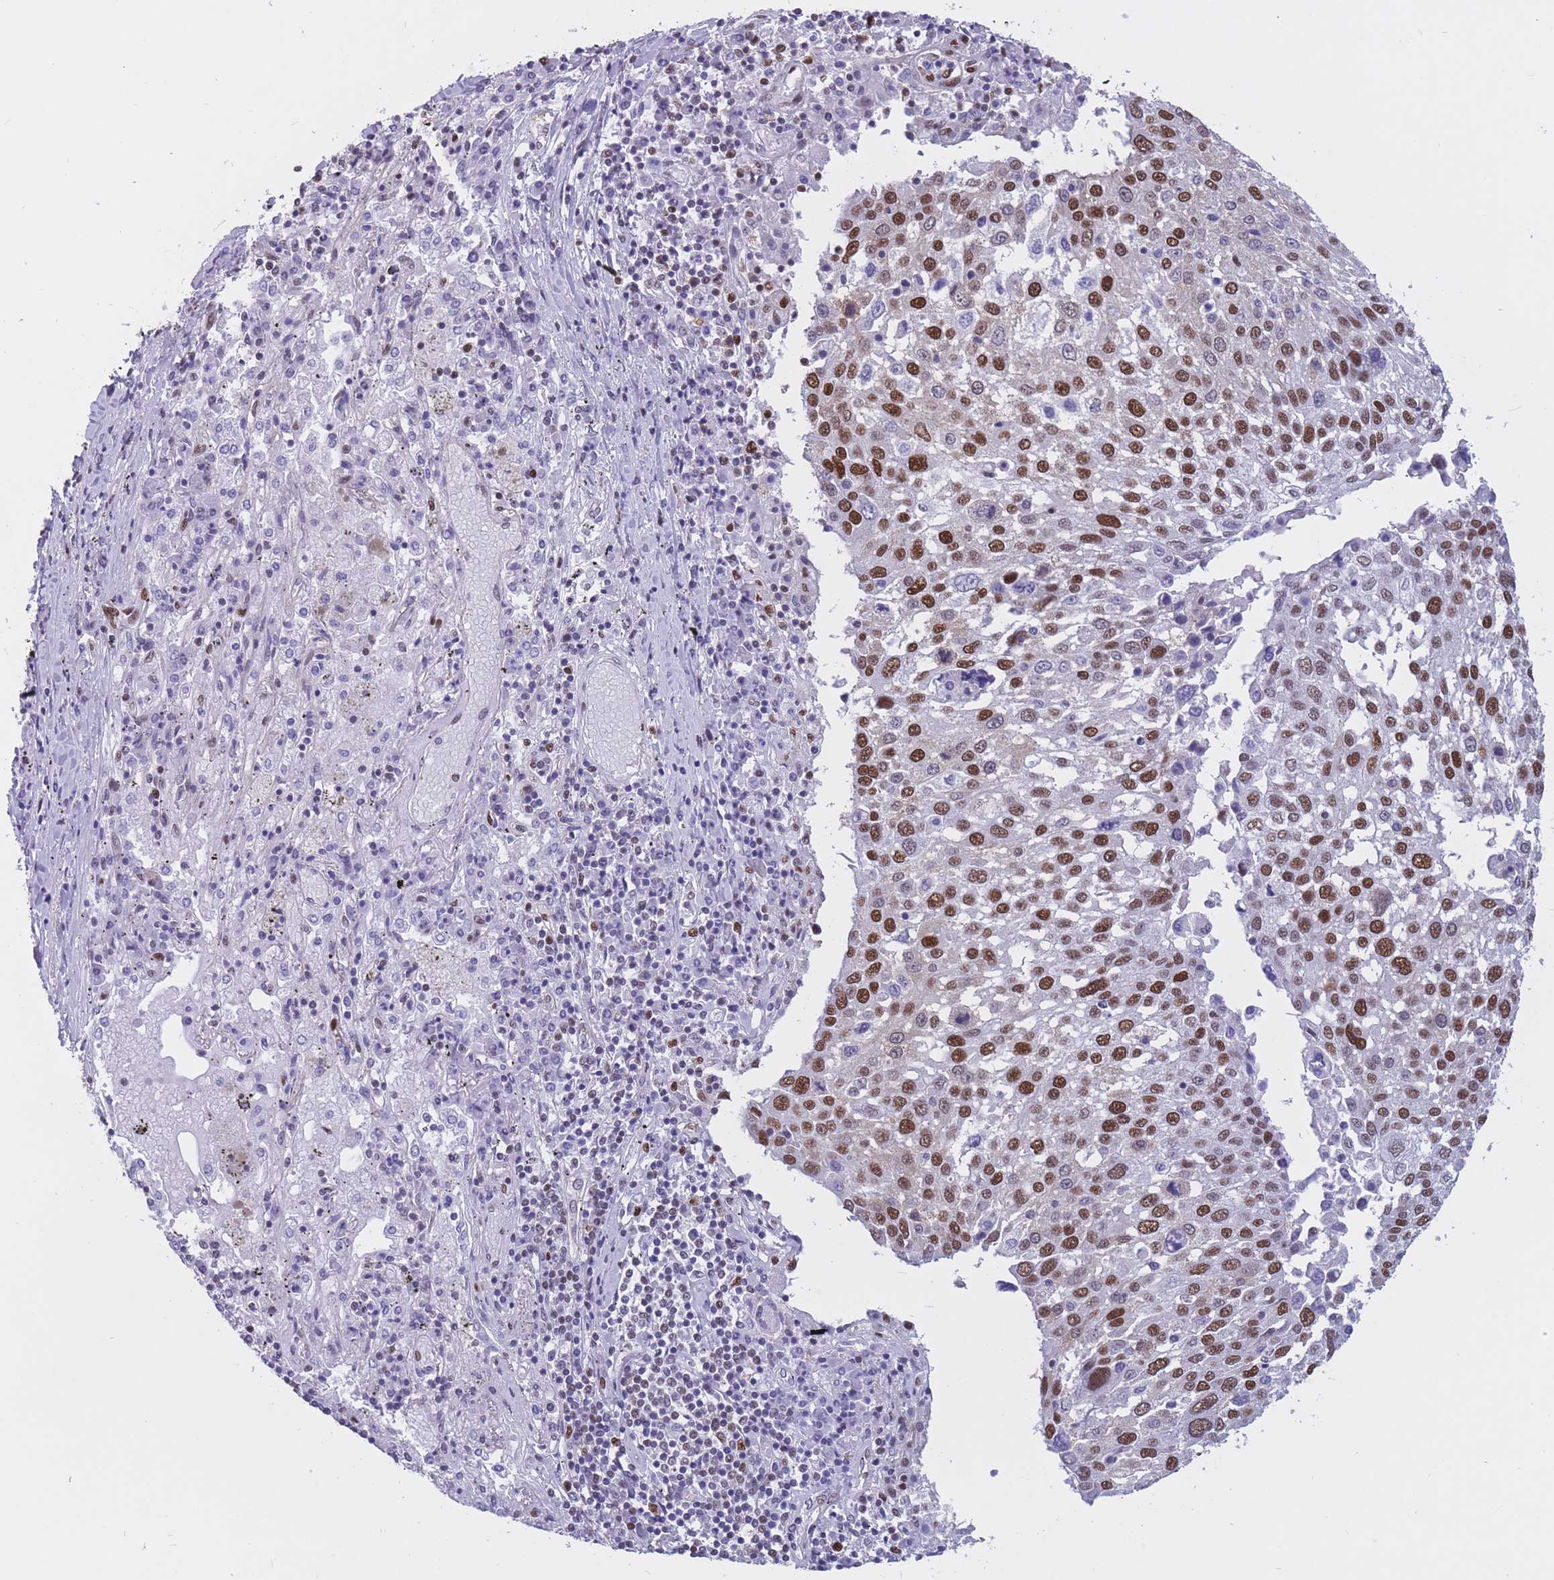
{"staining": {"intensity": "strong", "quantity": ">75%", "location": "nuclear"}, "tissue": "lung cancer", "cell_type": "Tumor cells", "image_type": "cancer", "snomed": [{"axis": "morphology", "description": "Squamous cell carcinoma, NOS"}, {"axis": "topography", "description": "Lung"}], "caption": "Protein analysis of lung cancer (squamous cell carcinoma) tissue displays strong nuclear expression in approximately >75% of tumor cells. (IHC, brightfield microscopy, high magnification).", "gene": "NASP", "patient": {"sex": "male", "age": 65}}